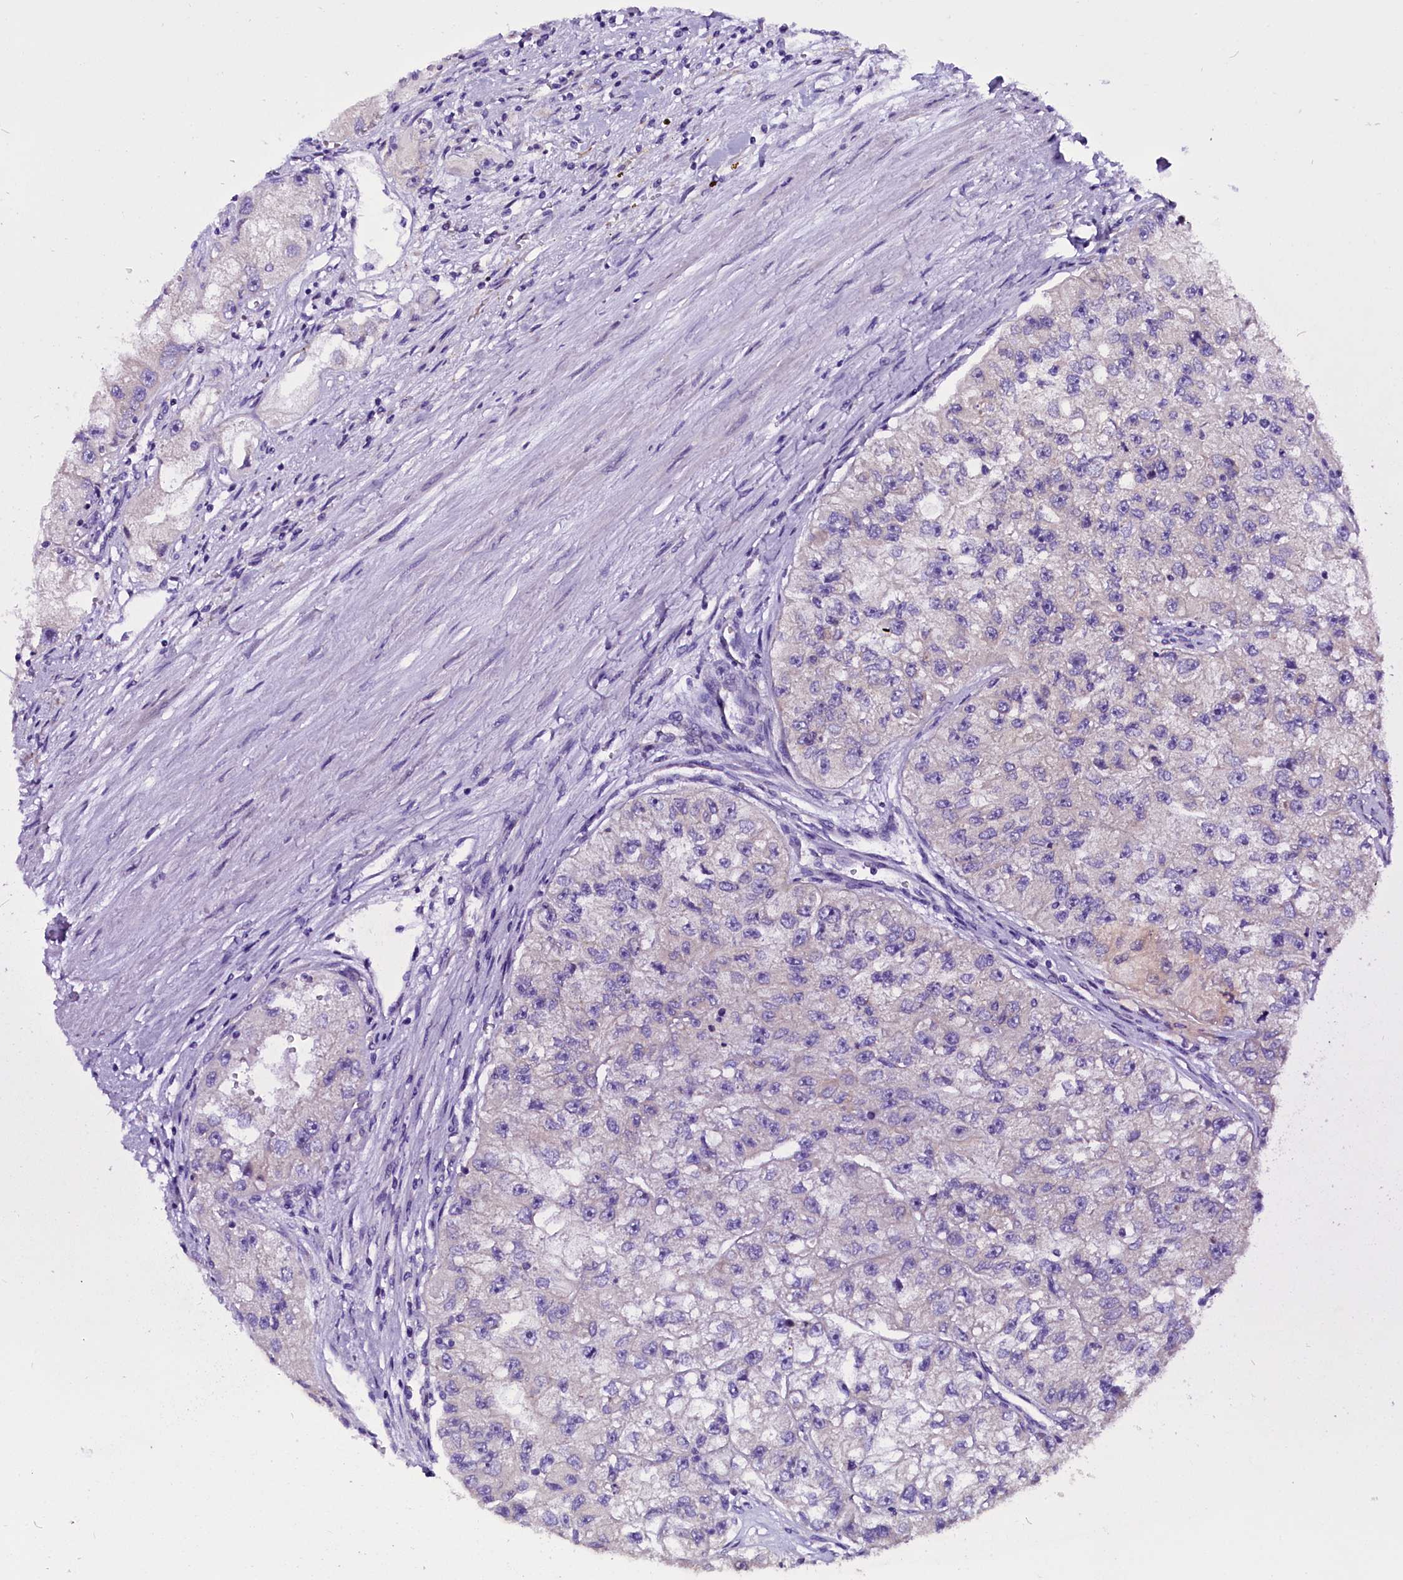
{"staining": {"intensity": "negative", "quantity": "none", "location": "none"}, "tissue": "renal cancer", "cell_type": "Tumor cells", "image_type": "cancer", "snomed": [{"axis": "morphology", "description": "Adenocarcinoma, NOS"}, {"axis": "topography", "description": "Kidney"}], "caption": "Renal cancer (adenocarcinoma) stained for a protein using immunohistochemistry (IHC) demonstrates no staining tumor cells.", "gene": "CEP170", "patient": {"sex": "male", "age": 63}}